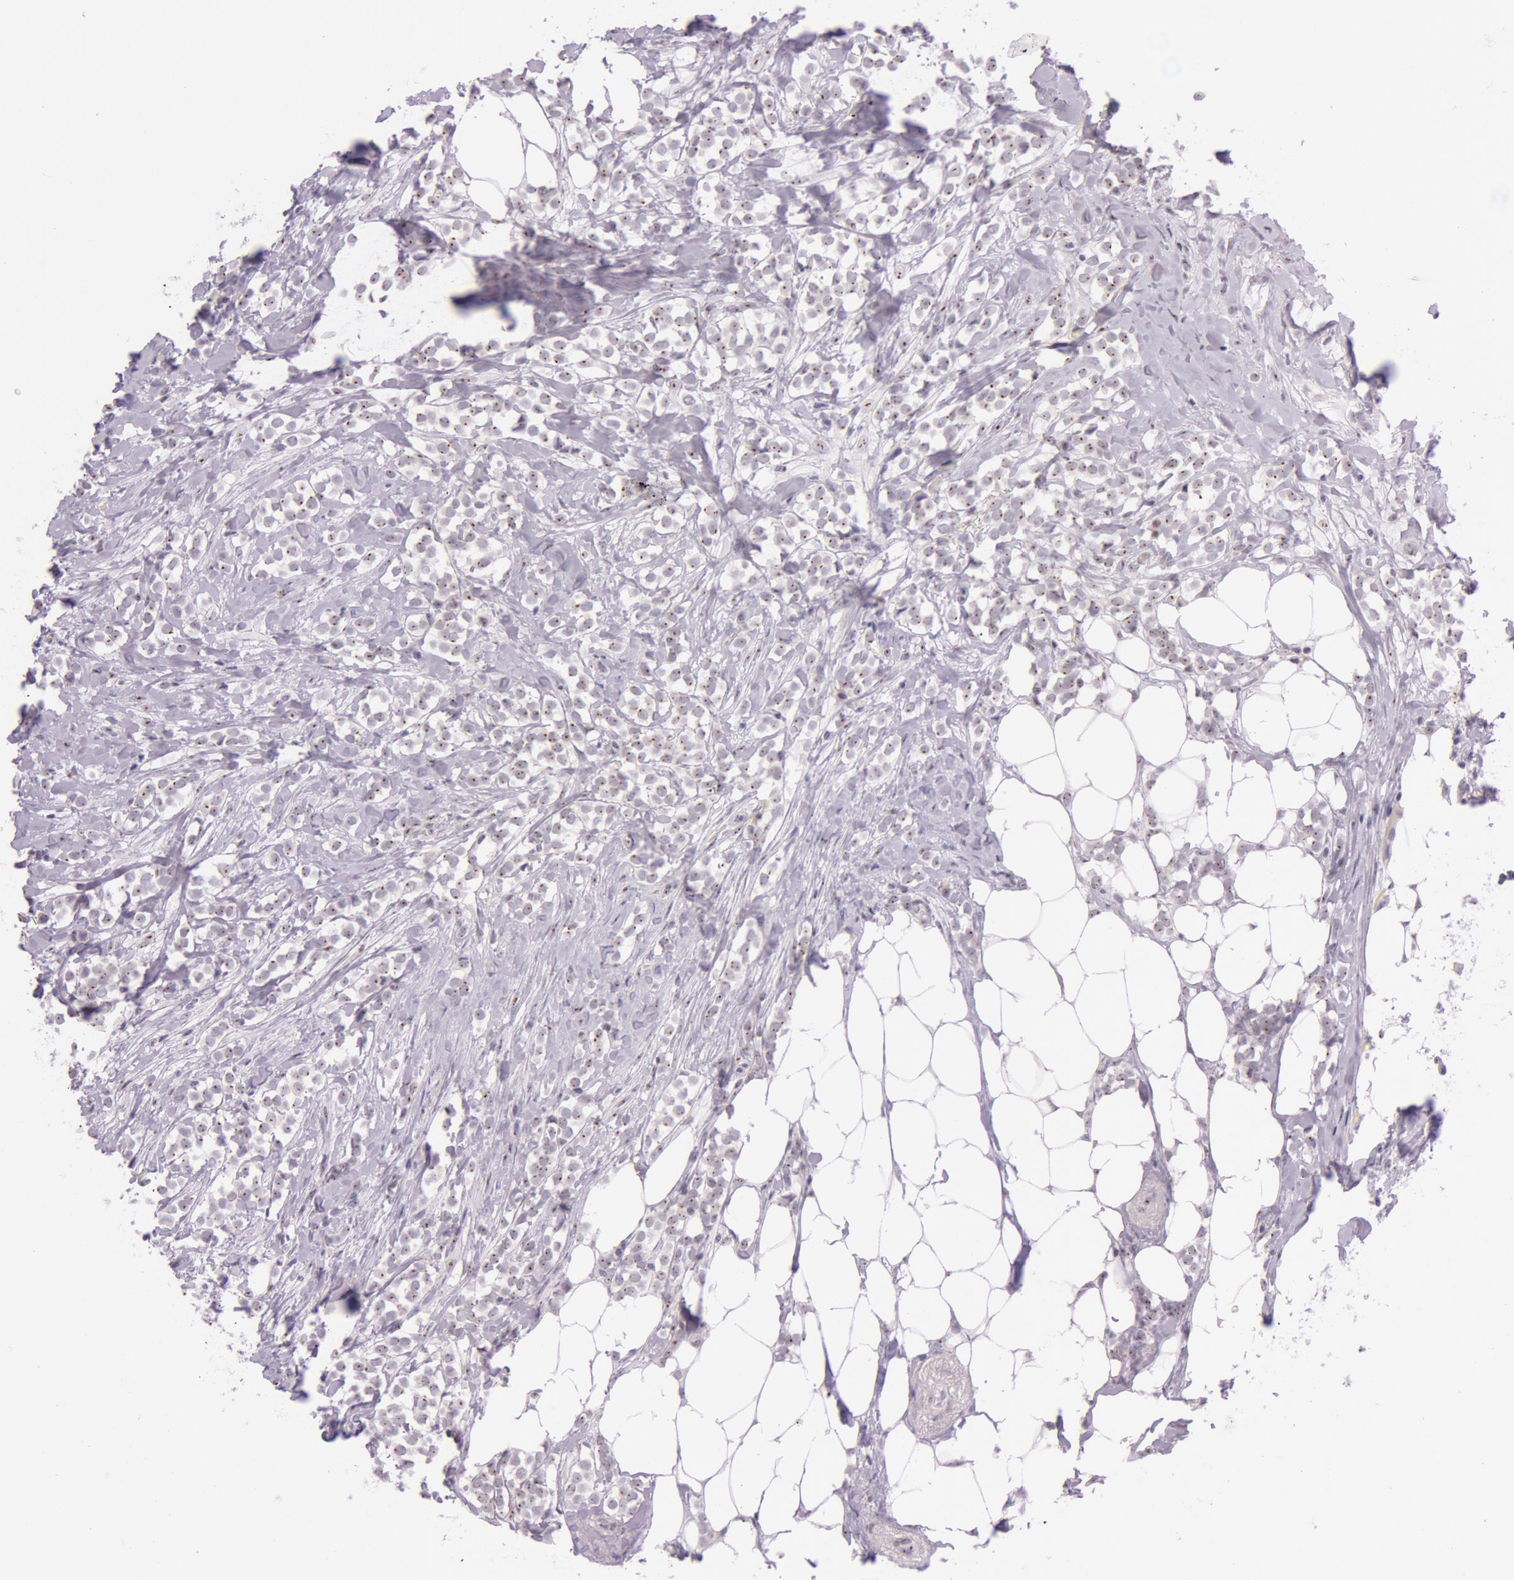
{"staining": {"intensity": "moderate", "quantity": ">75%", "location": "nuclear"}, "tissue": "breast cancer", "cell_type": "Tumor cells", "image_type": "cancer", "snomed": [{"axis": "morphology", "description": "Lobular carcinoma"}, {"axis": "topography", "description": "Breast"}], "caption": "There is medium levels of moderate nuclear staining in tumor cells of lobular carcinoma (breast), as demonstrated by immunohistochemical staining (brown color).", "gene": "FBL", "patient": {"sex": "female", "age": 56}}